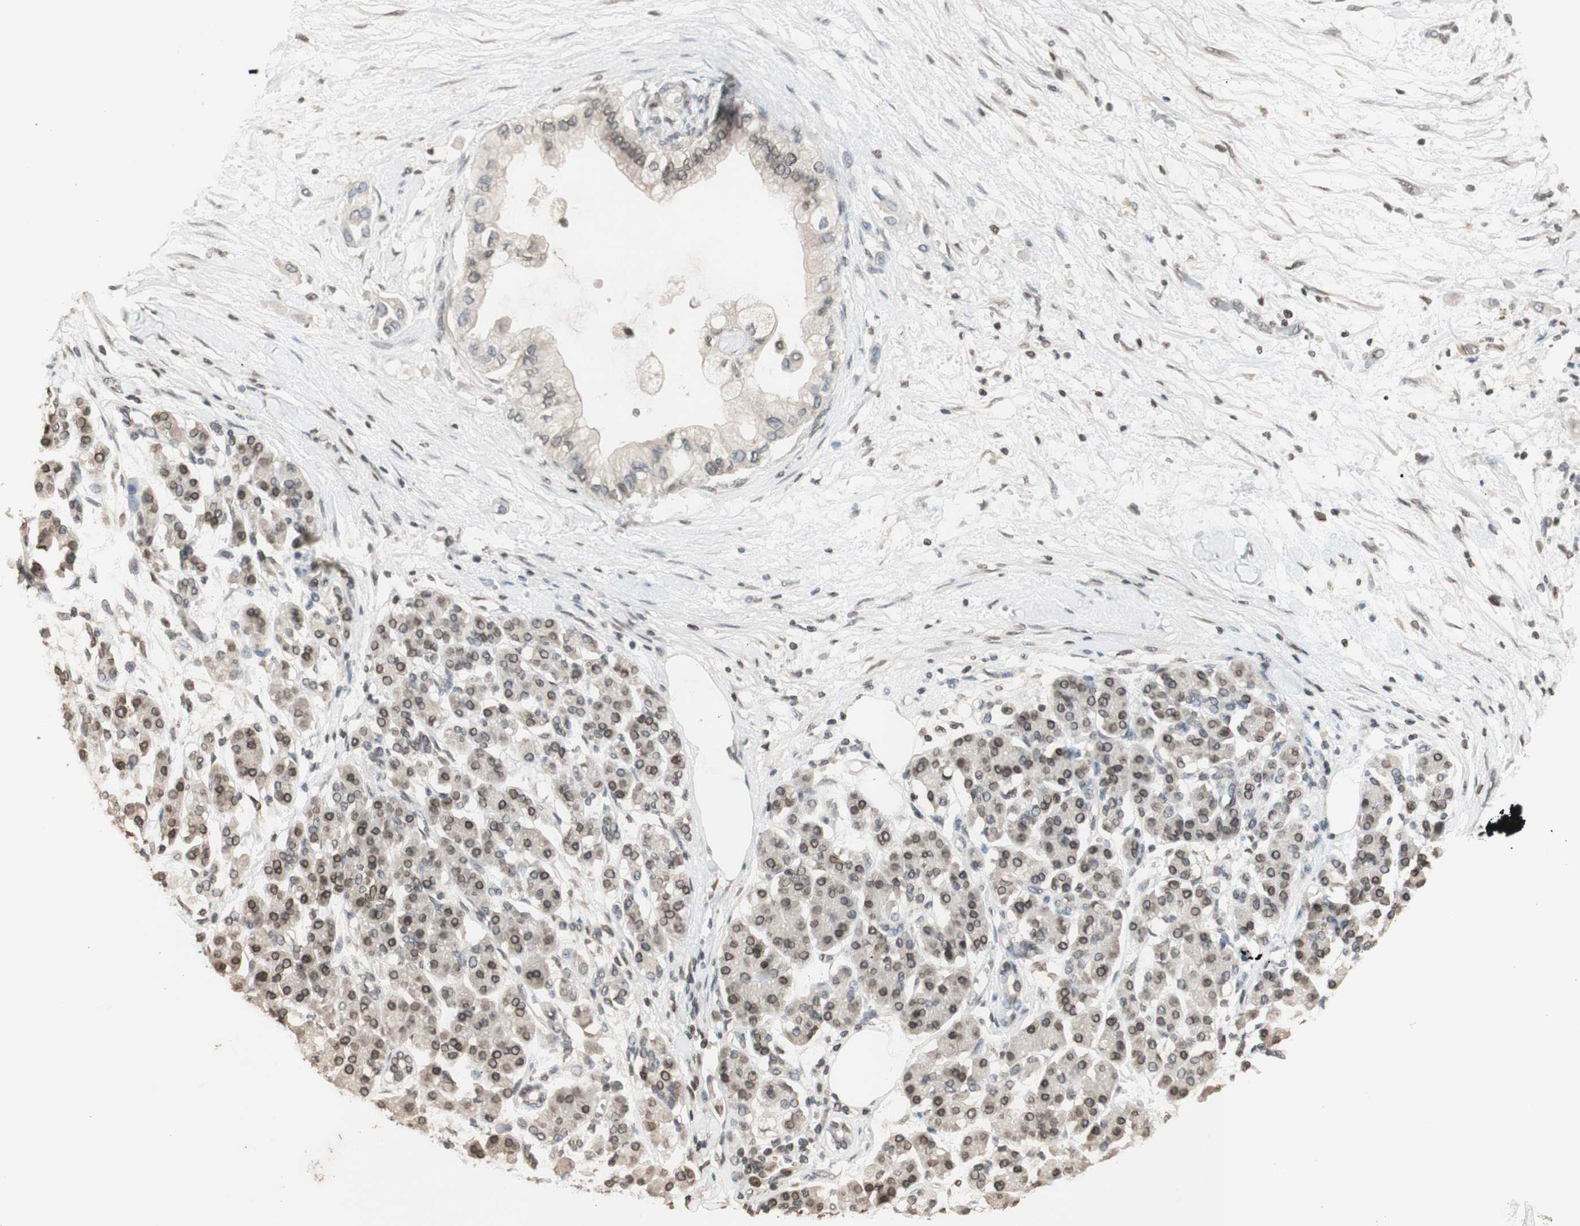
{"staining": {"intensity": "moderate", "quantity": ">75%", "location": "cytoplasmic/membranous,nuclear"}, "tissue": "pancreatic cancer", "cell_type": "Tumor cells", "image_type": "cancer", "snomed": [{"axis": "morphology", "description": "Adenocarcinoma, NOS"}, {"axis": "morphology", "description": "Adenocarcinoma, metastatic, NOS"}, {"axis": "topography", "description": "Lymph node"}, {"axis": "topography", "description": "Pancreas"}, {"axis": "topography", "description": "Duodenum"}], "caption": "Pancreatic cancer (adenocarcinoma) stained for a protein (brown) reveals moderate cytoplasmic/membranous and nuclear positive staining in about >75% of tumor cells.", "gene": "TMPO", "patient": {"sex": "female", "age": 64}}